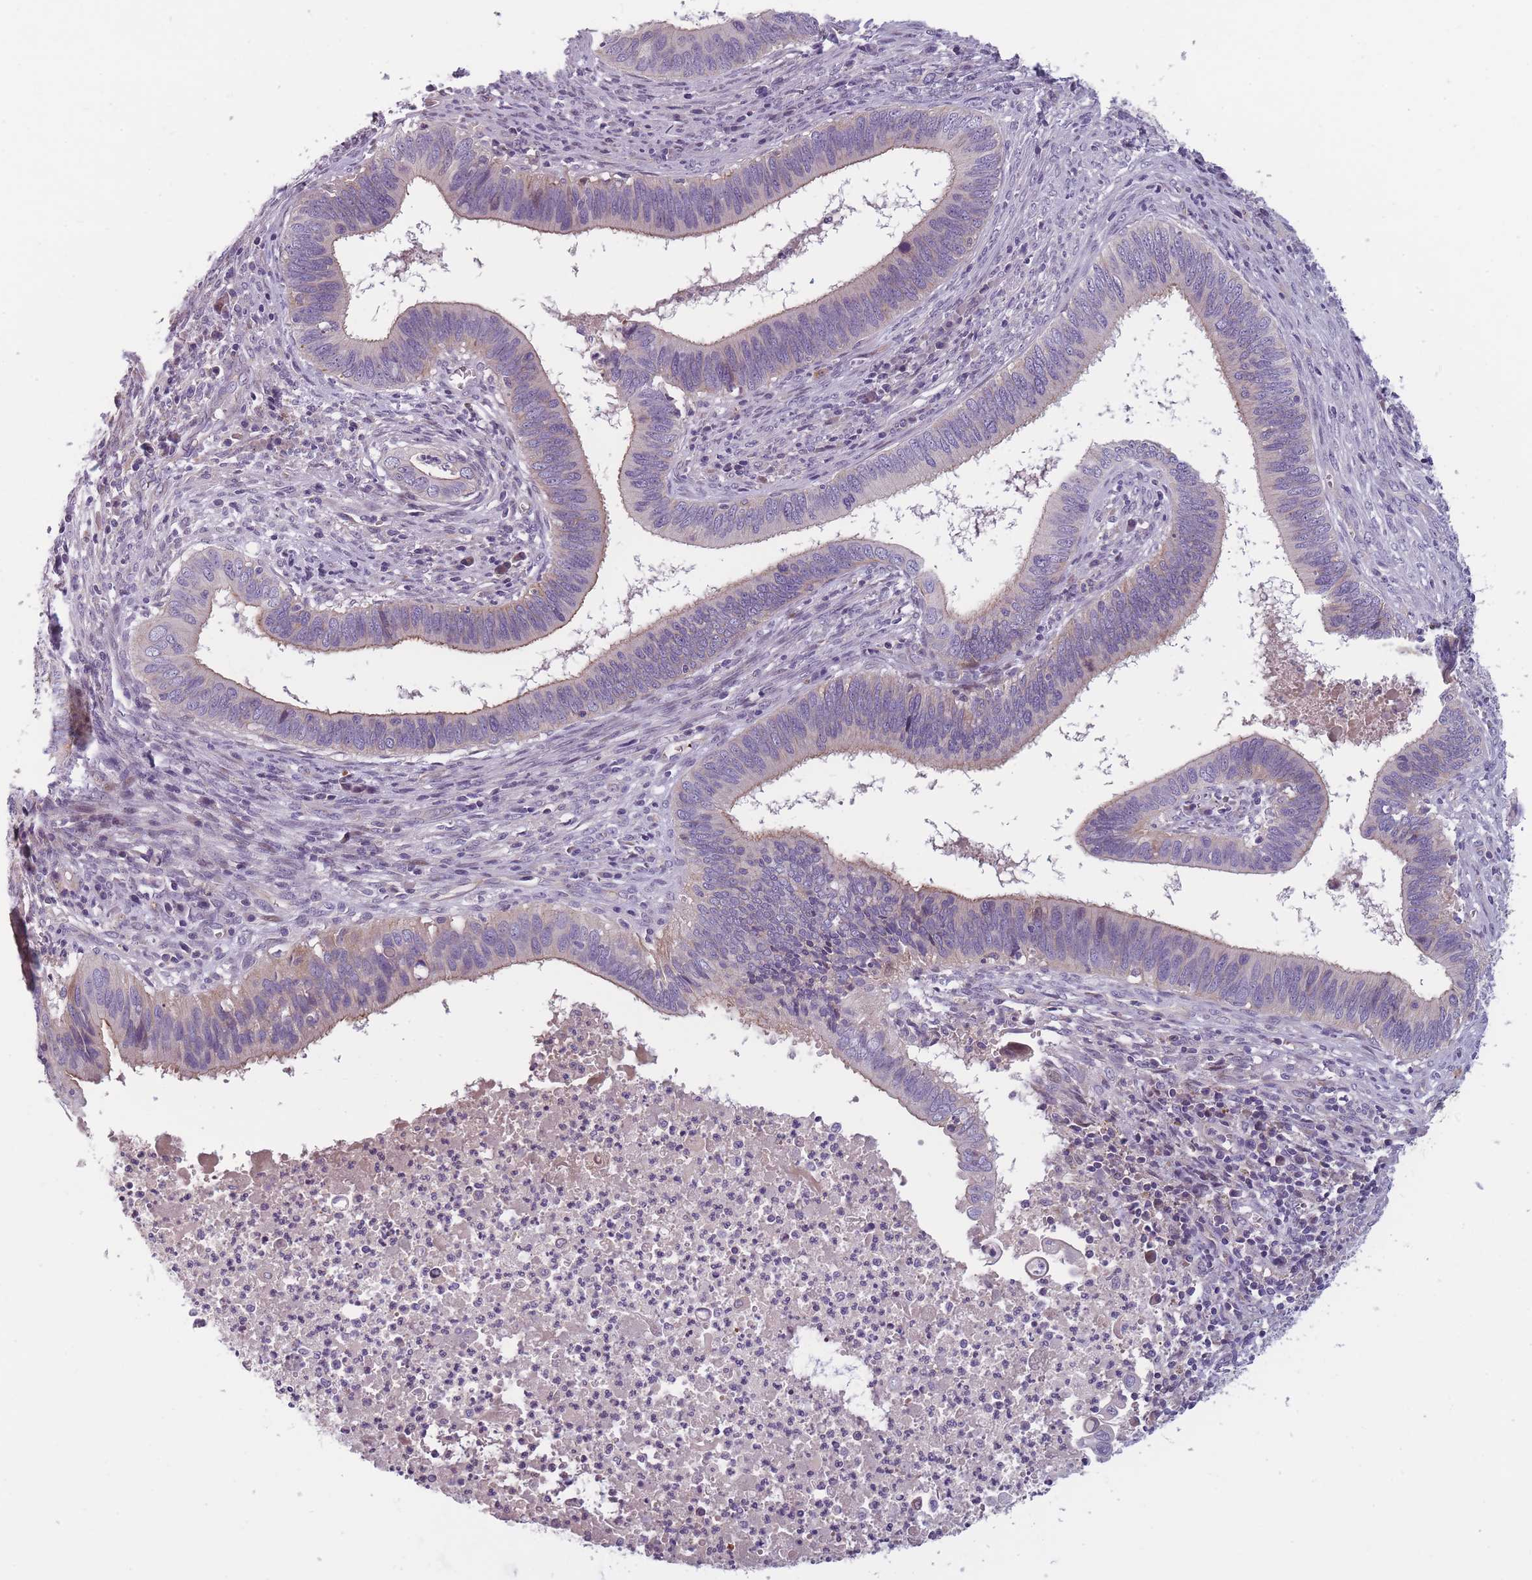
{"staining": {"intensity": "weak", "quantity": "<25%", "location": "cytoplasmic/membranous"}, "tissue": "cervical cancer", "cell_type": "Tumor cells", "image_type": "cancer", "snomed": [{"axis": "morphology", "description": "Adenocarcinoma, NOS"}, {"axis": "topography", "description": "Cervix"}], "caption": "The micrograph demonstrates no staining of tumor cells in cervical adenocarcinoma. Nuclei are stained in blue.", "gene": "FAM83F", "patient": {"sex": "female", "age": 42}}